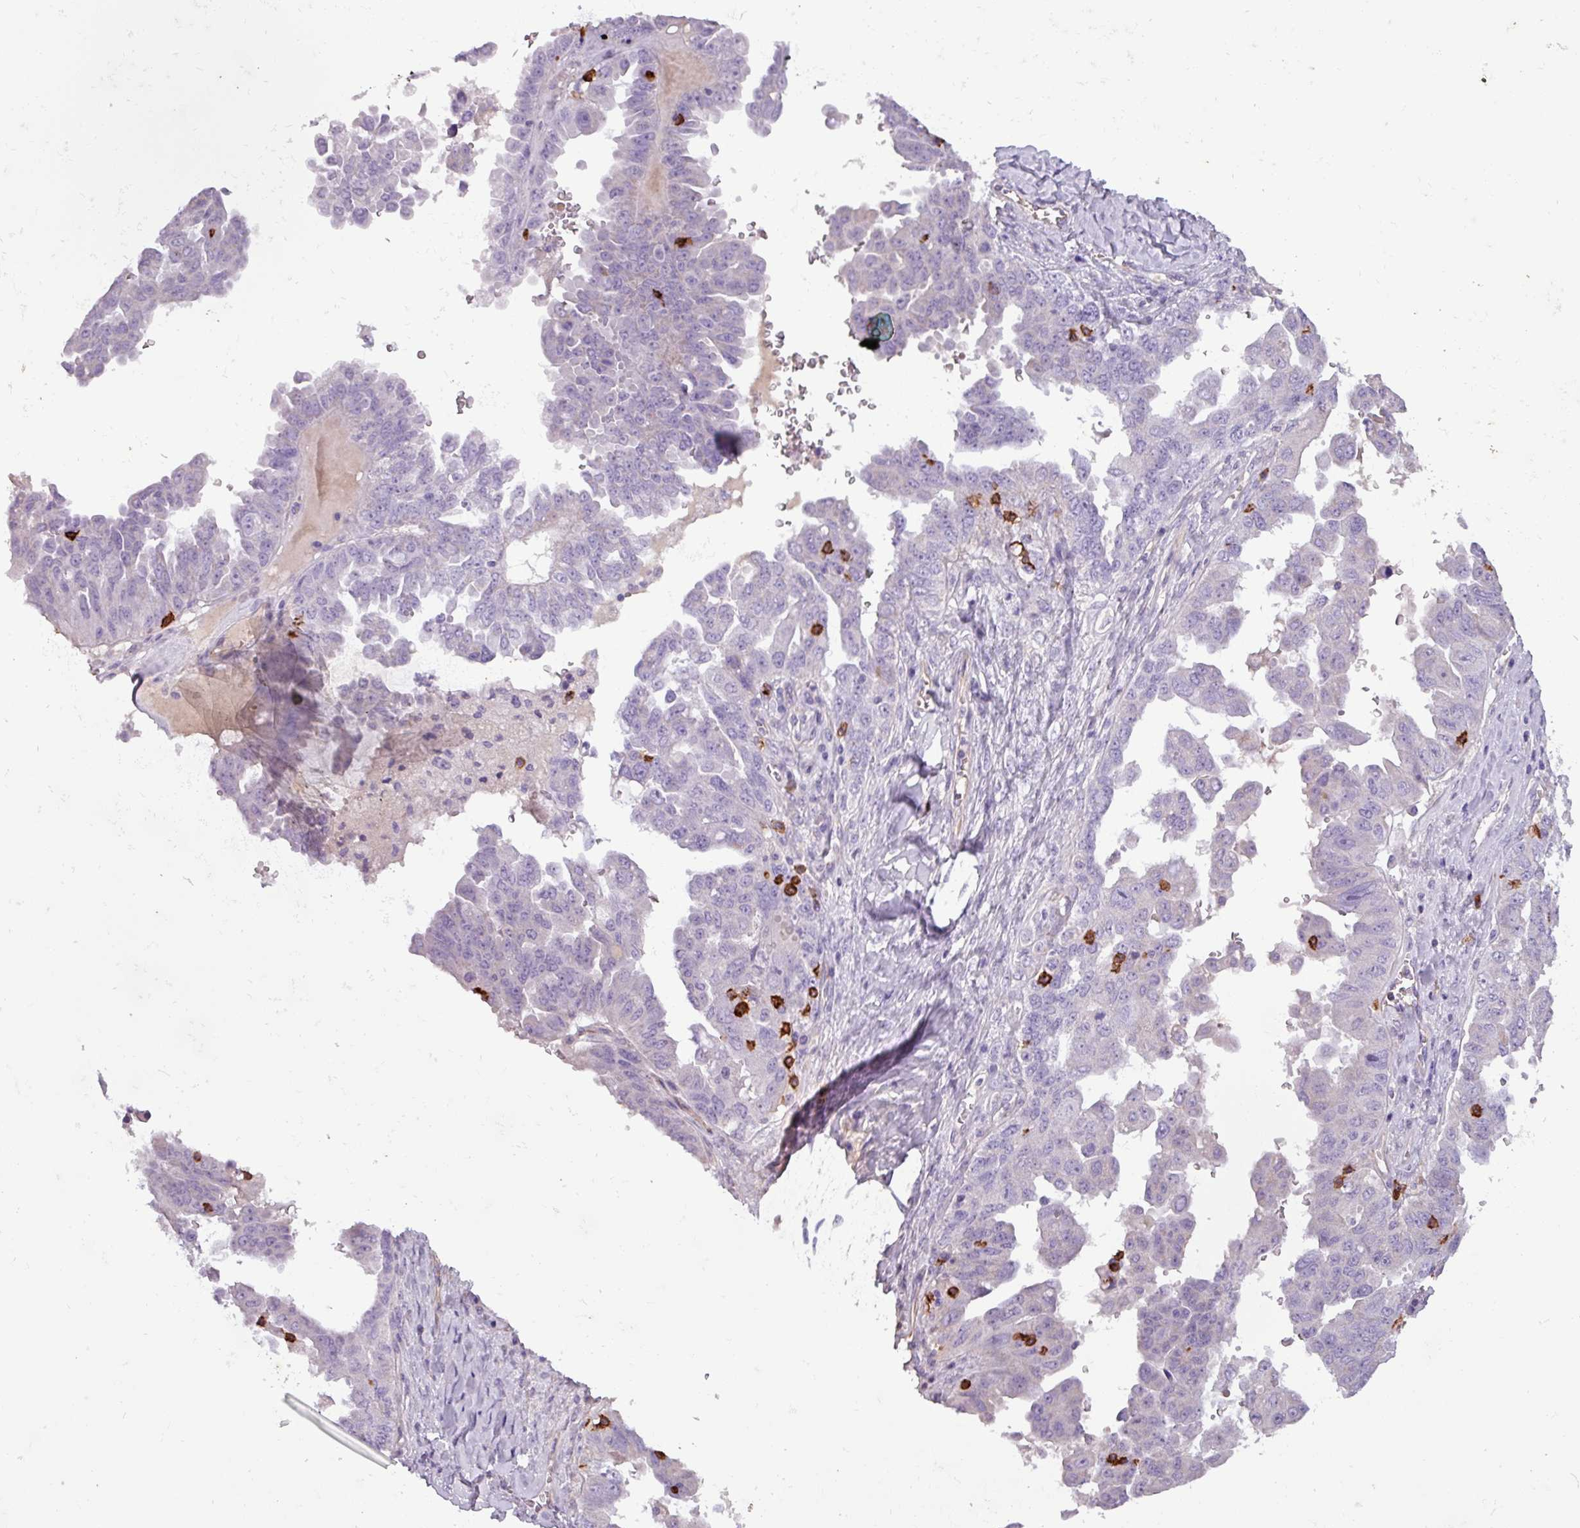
{"staining": {"intensity": "negative", "quantity": "none", "location": "none"}, "tissue": "ovarian cancer", "cell_type": "Tumor cells", "image_type": "cancer", "snomed": [{"axis": "morphology", "description": "Carcinoma, endometroid"}, {"axis": "topography", "description": "Ovary"}], "caption": "Tumor cells show no significant positivity in ovarian cancer.", "gene": "CD8A", "patient": {"sex": "female", "age": 62}}